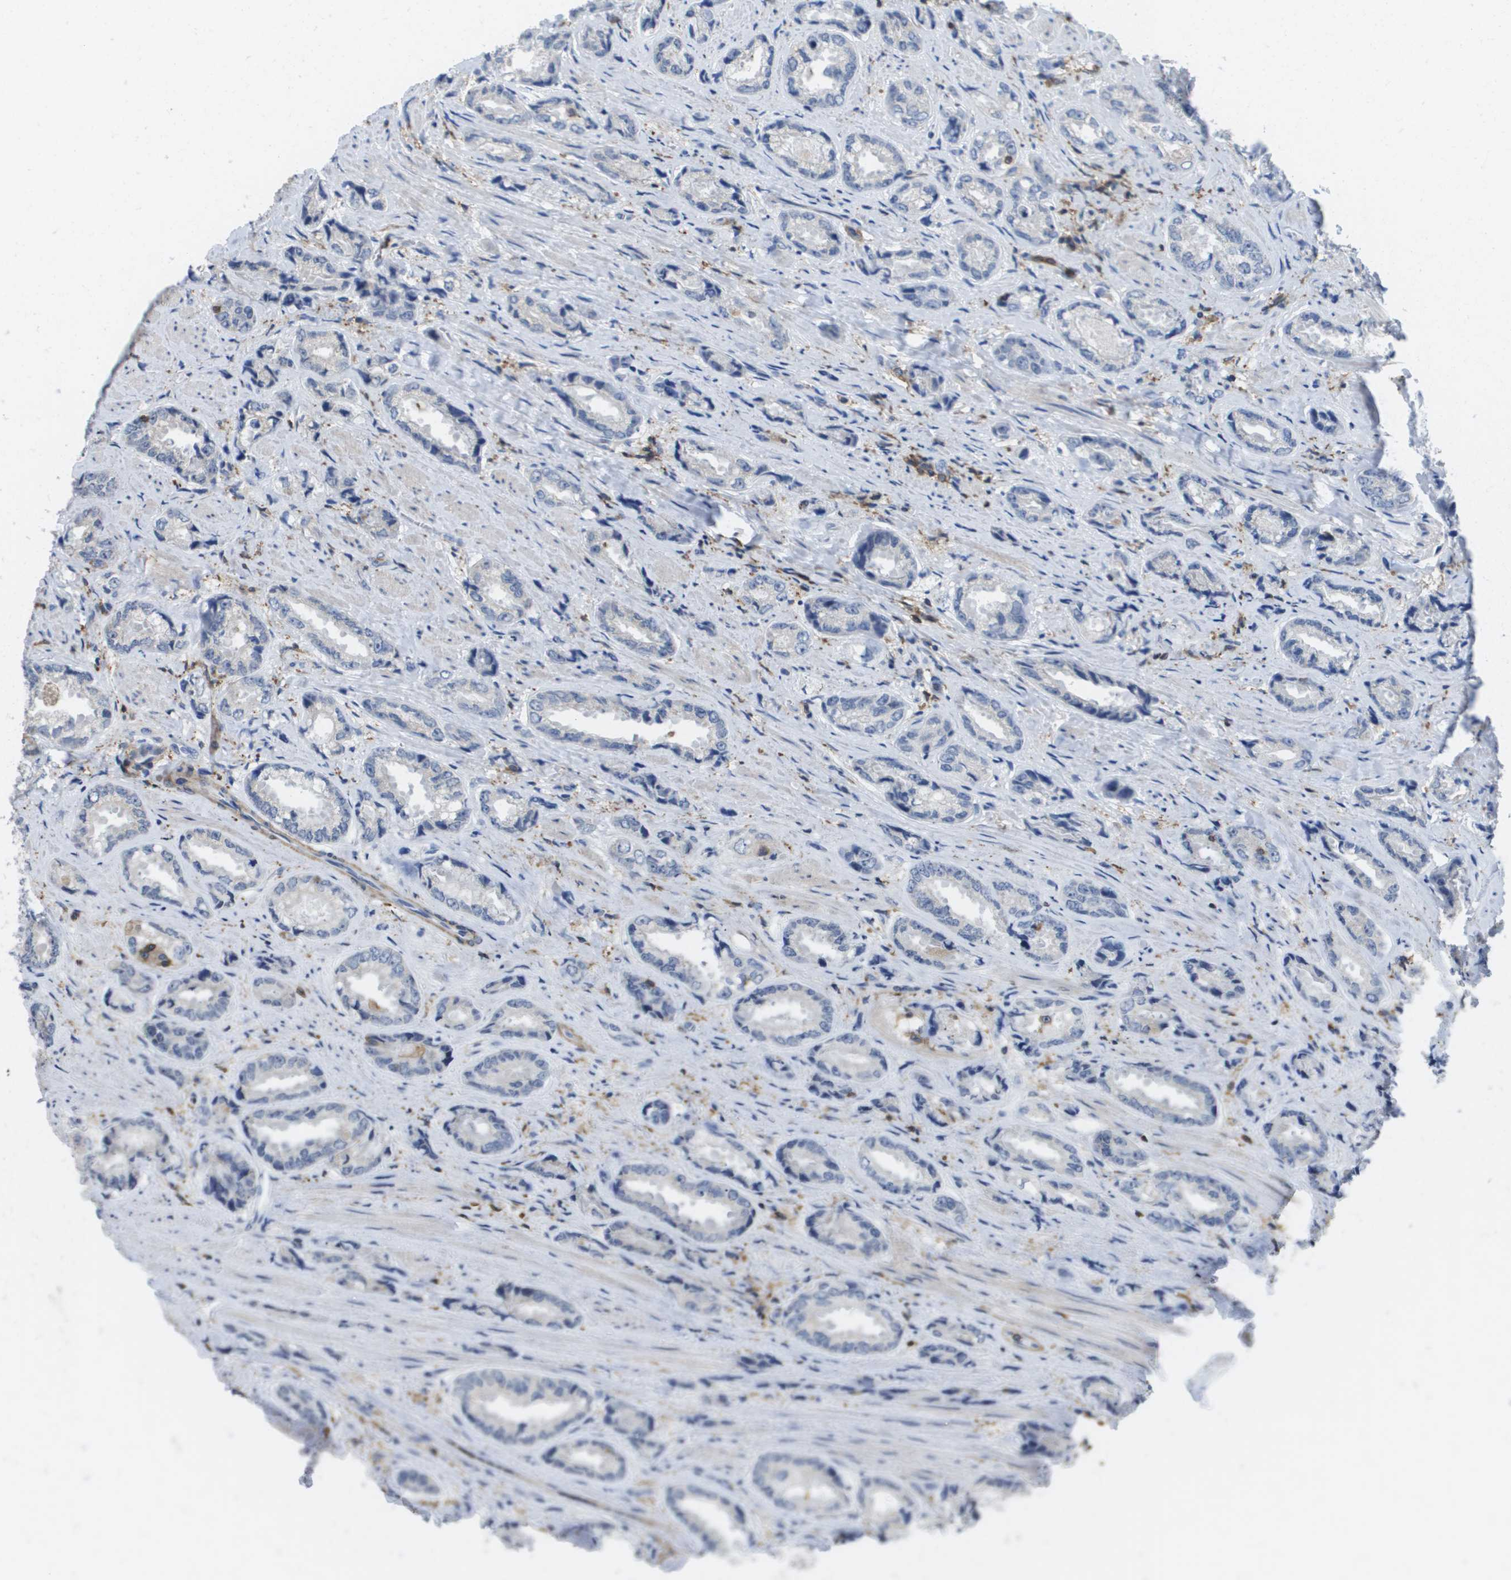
{"staining": {"intensity": "negative", "quantity": "none", "location": "none"}, "tissue": "prostate cancer", "cell_type": "Tumor cells", "image_type": "cancer", "snomed": [{"axis": "morphology", "description": "Adenocarcinoma, High grade"}, {"axis": "topography", "description": "Prostate"}], "caption": "Tumor cells show no significant staining in prostate cancer (high-grade adenocarcinoma). (Stains: DAB immunohistochemistry (IHC) with hematoxylin counter stain, Microscopy: brightfield microscopy at high magnification).", "gene": "RCSD1", "patient": {"sex": "male", "age": 61}}